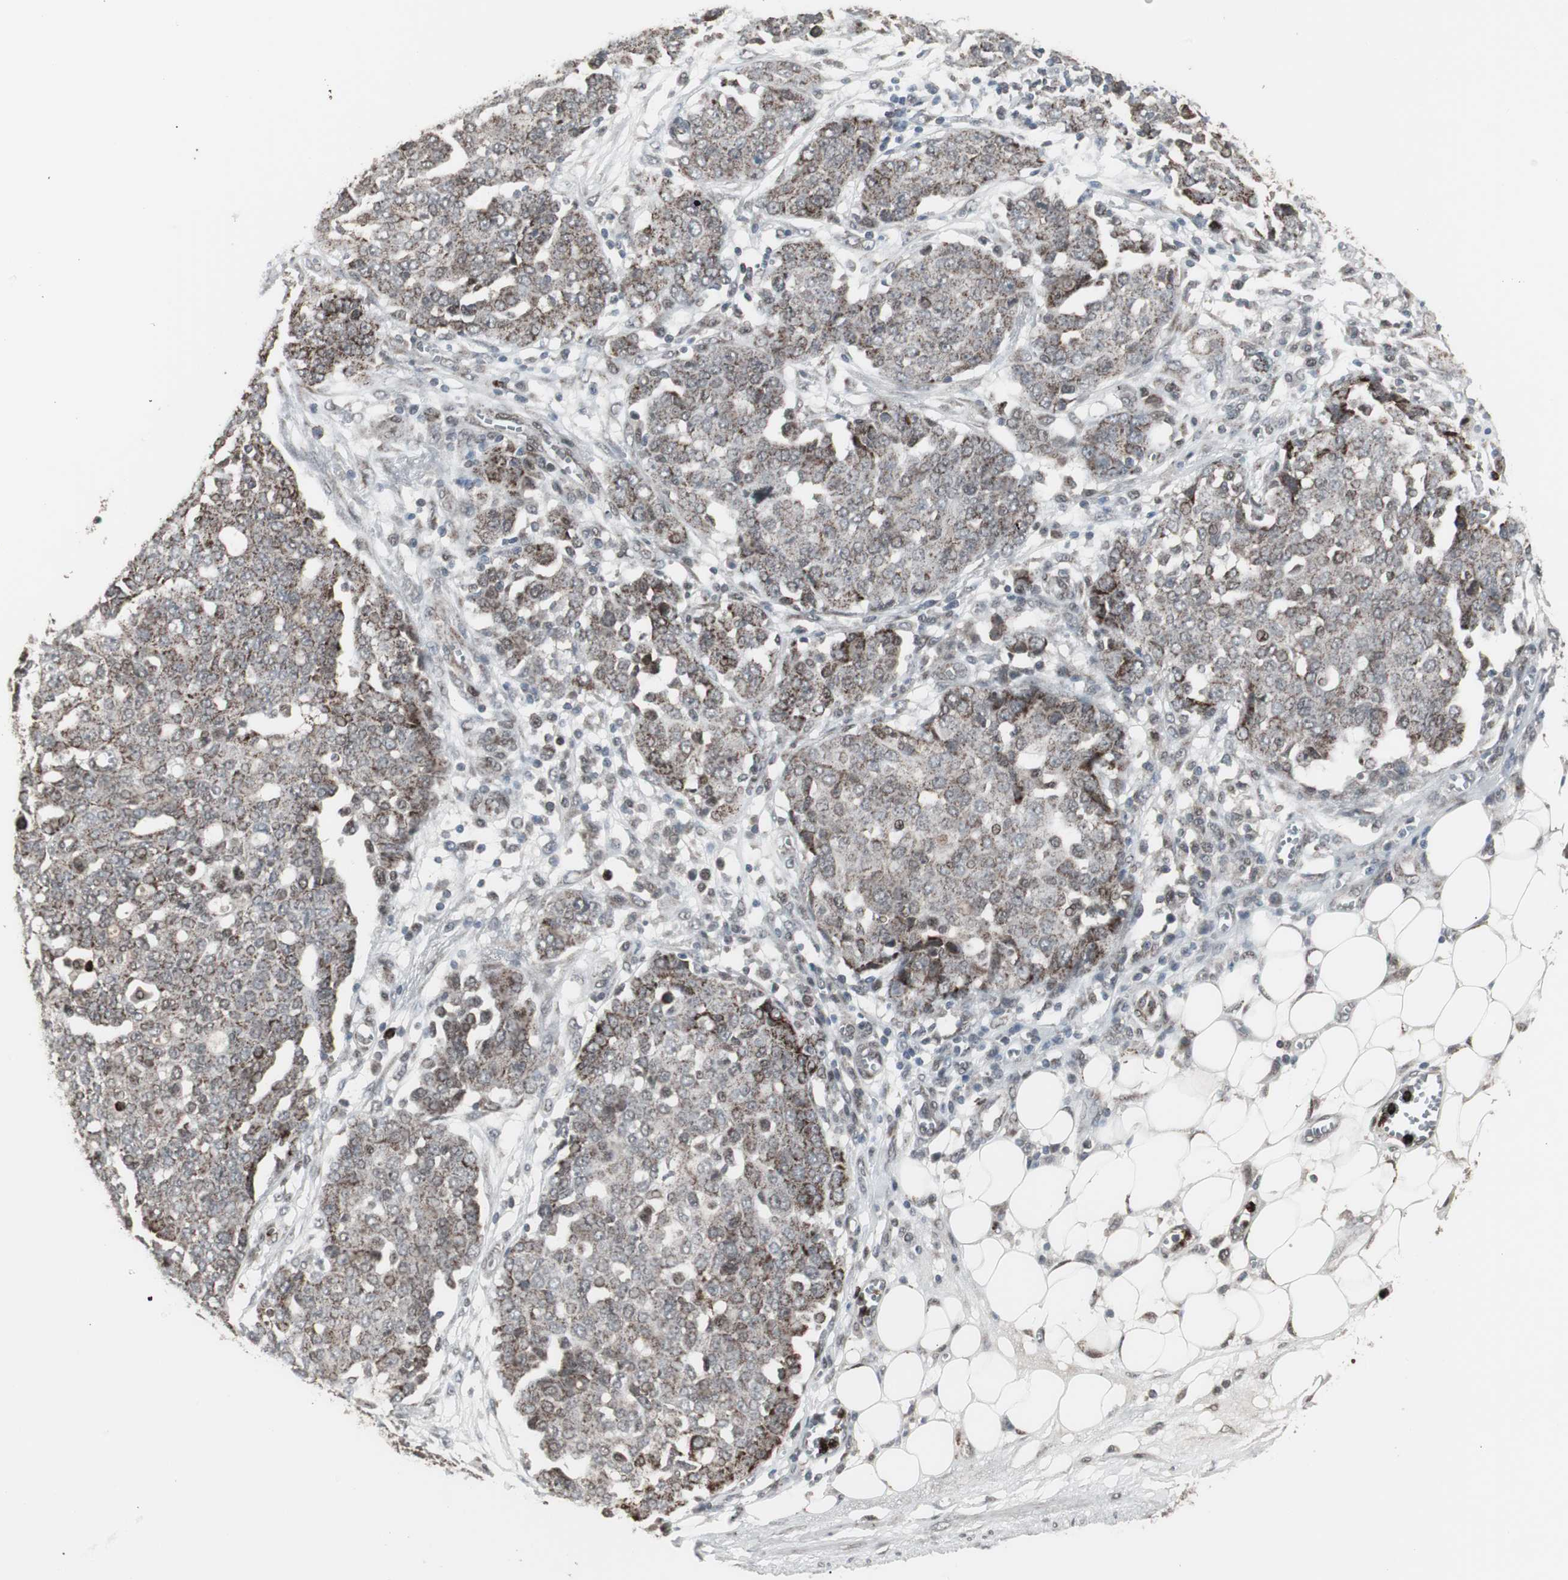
{"staining": {"intensity": "weak", "quantity": "25%-75%", "location": "cytoplasmic/membranous,nuclear"}, "tissue": "ovarian cancer", "cell_type": "Tumor cells", "image_type": "cancer", "snomed": [{"axis": "morphology", "description": "Cystadenocarcinoma, serous, NOS"}, {"axis": "topography", "description": "Soft tissue"}, {"axis": "topography", "description": "Ovary"}], "caption": "Immunohistochemistry (IHC) micrograph of ovarian cancer (serous cystadenocarcinoma) stained for a protein (brown), which exhibits low levels of weak cytoplasmic/membranous and nuclear staining in approximately 25%-75% of tumor cells.", "gene": "RXRA", "patient": {"sex": "female", "age": 57}}